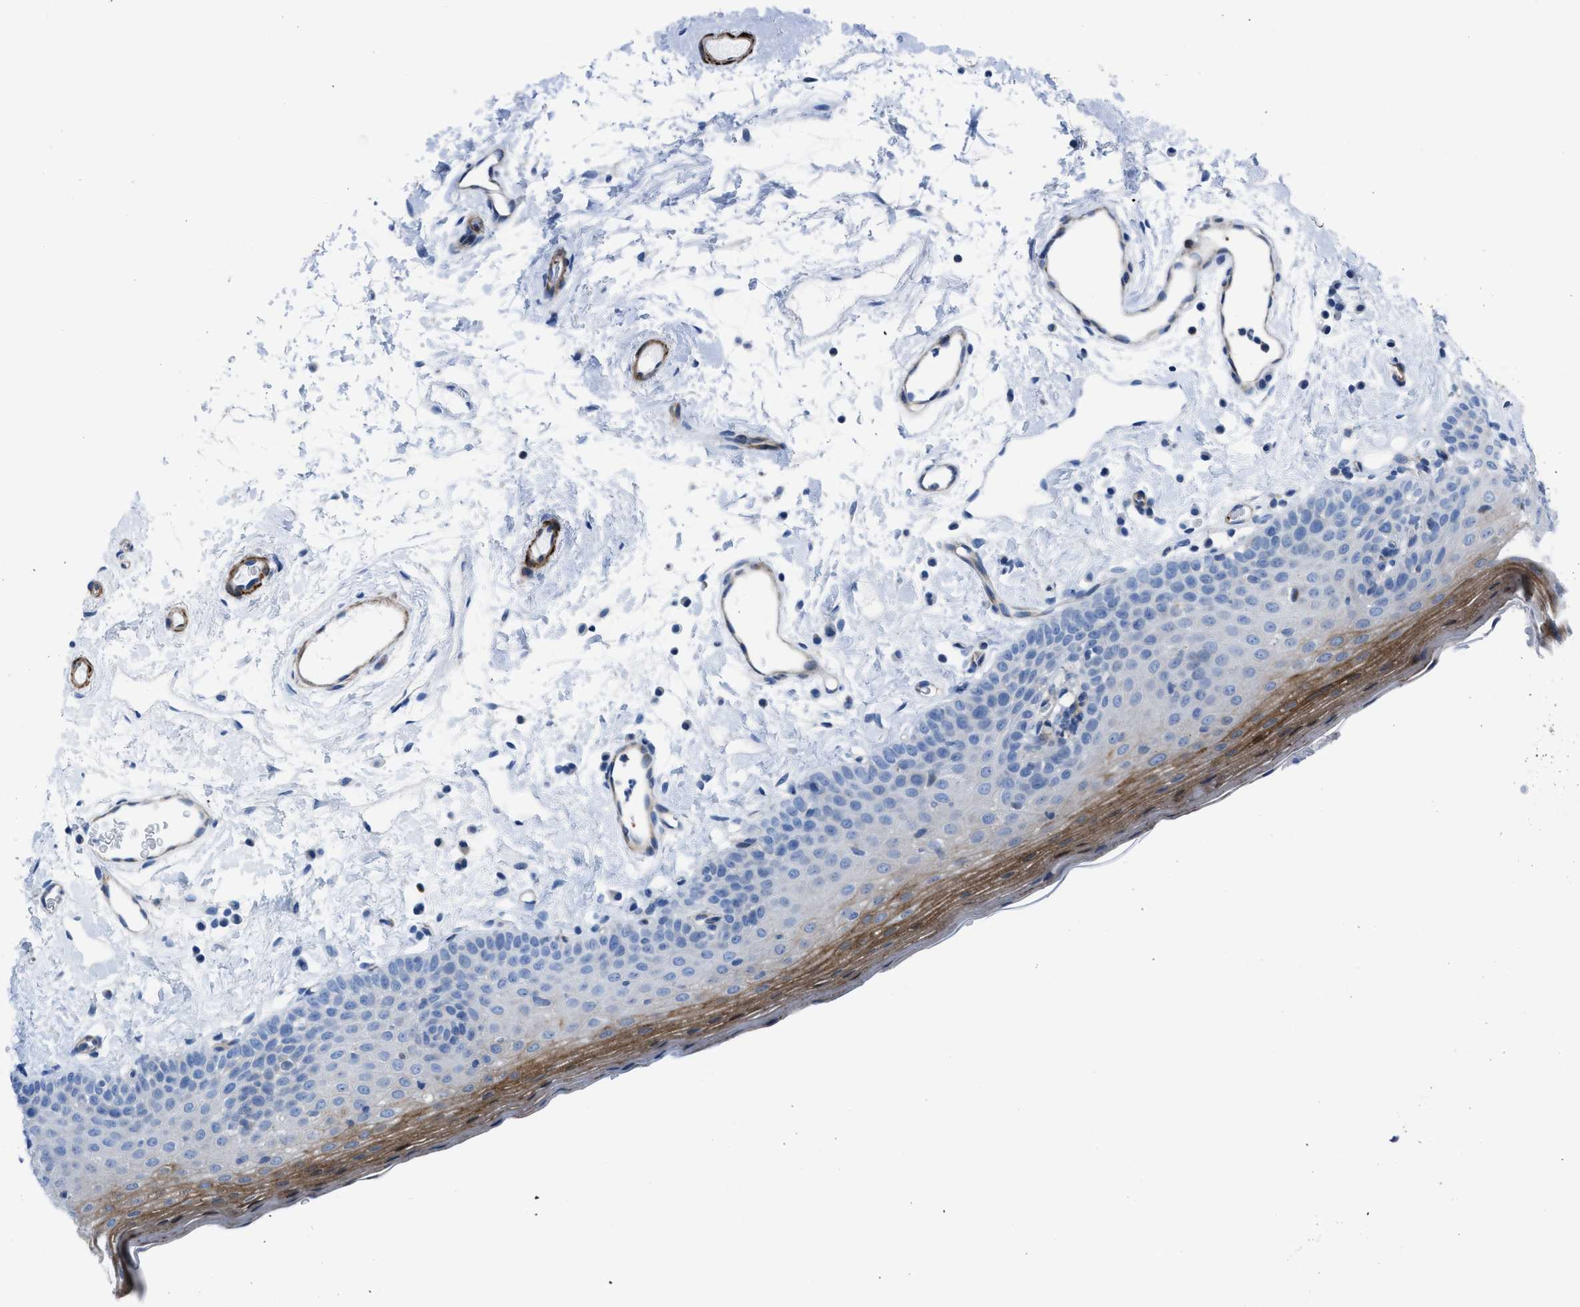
{"staining": {"intensity": "moderate", "quantity": "<25%", "location": "cytoplasmic/membranous"}, "tissue": "oral mucosa", "cell_type": "Squamous epithelial cells", "image_type": "normal", "snomed": [{"axis": "morphology", "description": "Normal tissue, NOS"}, {"axis": "topography", "description": "Oral tissue"}], "caption": "A histopathology image of human oral mucosa stained for a protein exhibits moderate cytoplasmic/membranous brown staining in squamous epithelial cells. (brown staining indicates protein expression, while blue staining denotes nuclei).", "gene": "KCNH7", "patient": {"sex": "male", "age": 66}}